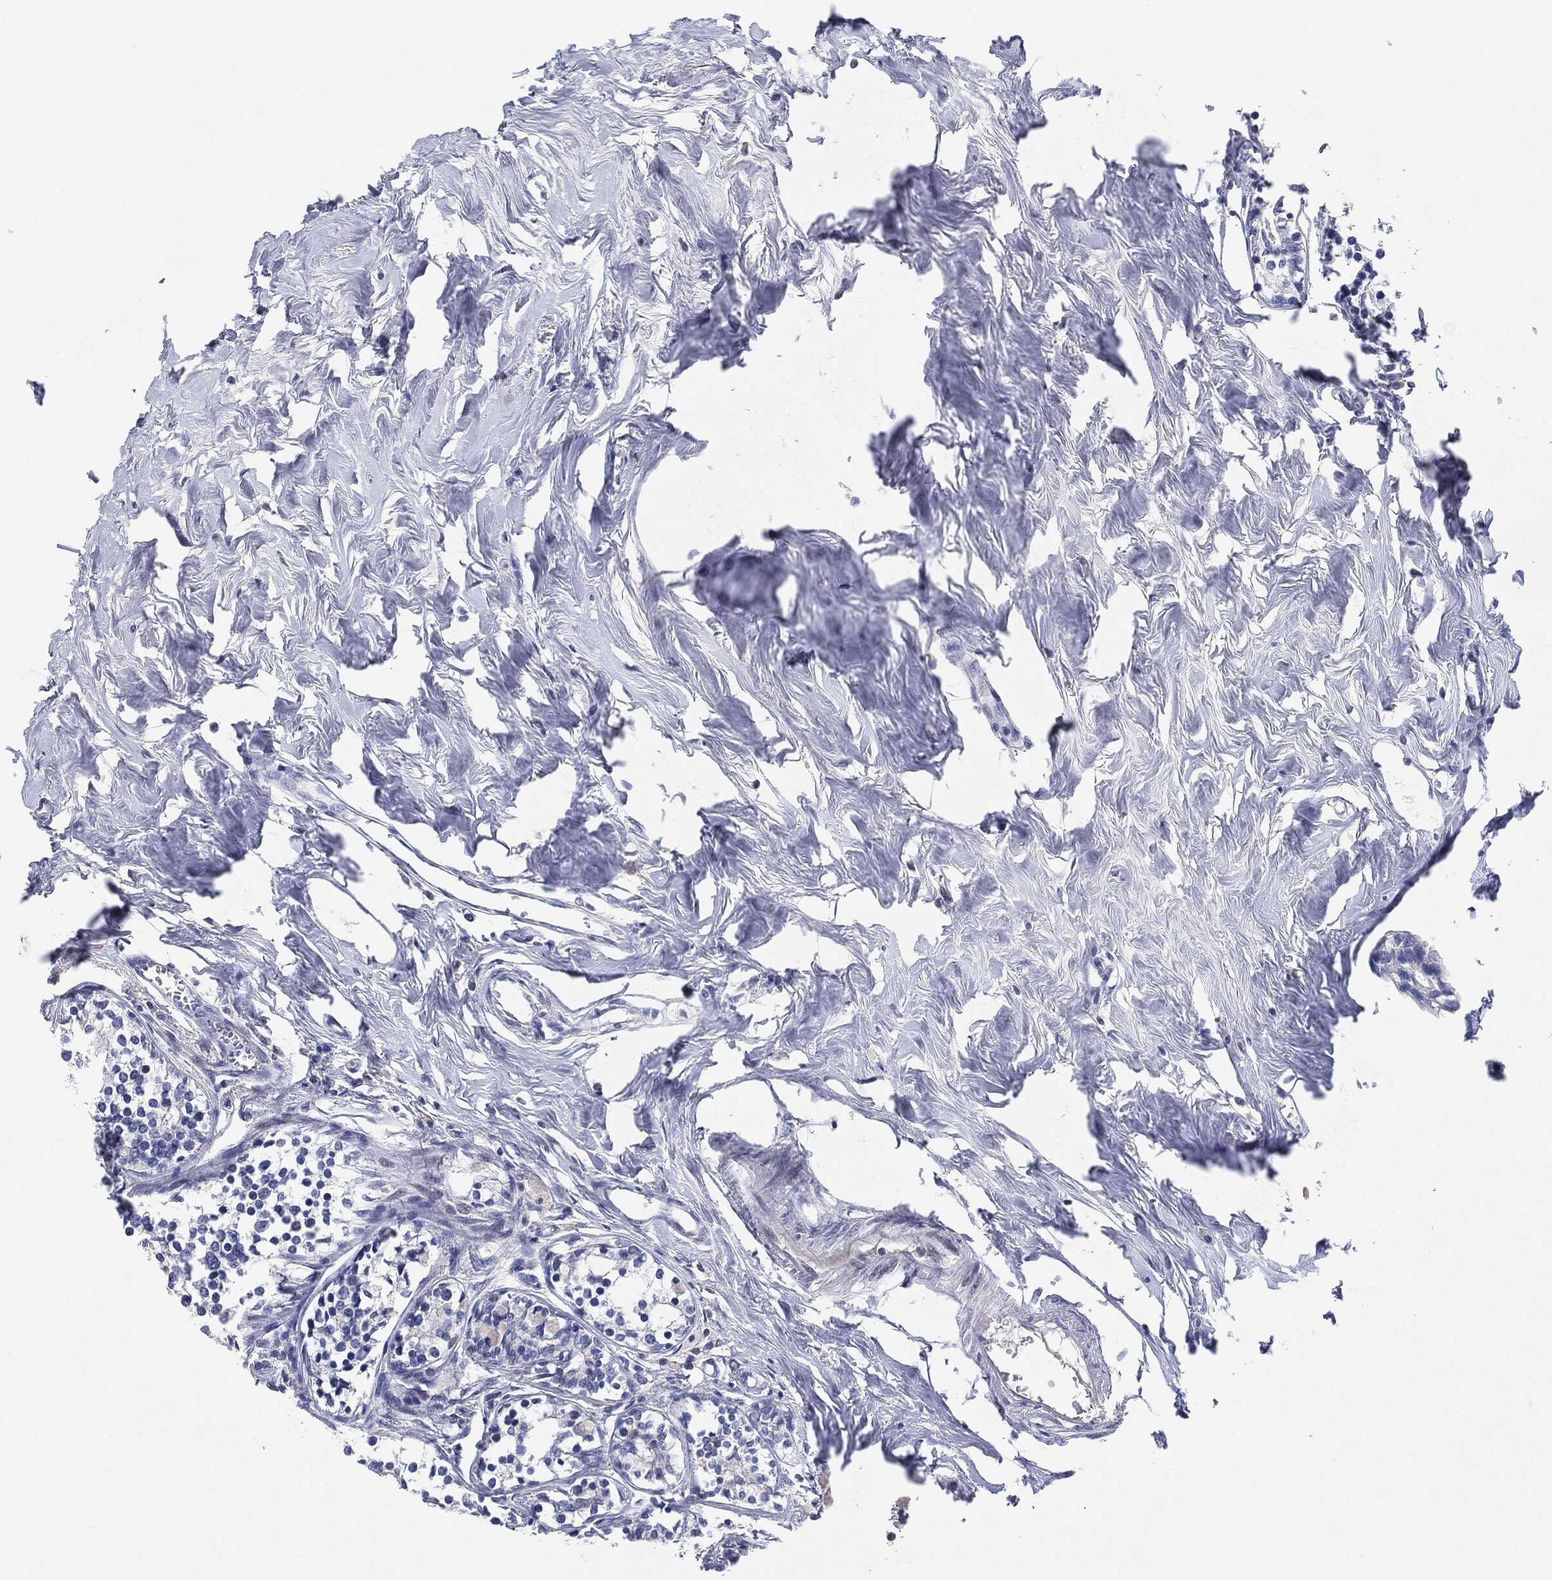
{"staining": {"intensity": "negative", "quantity": "none", "location": "none"}, "tissue": "breast cancer", "cell_type": "Tumor cells", "image_type": "cancer", "snomed": [{"axis": "morphology", "description": "Duct carcinoma"}, {"axis": "topography", "description": "Breast"}], "caption": "Human breast cancer stained for a protein using immunohistochemistry (IHC) reveals no staining in tumor cells.", "gene": "NTRK1", "patient": {"sex": "female", "age": 85}}